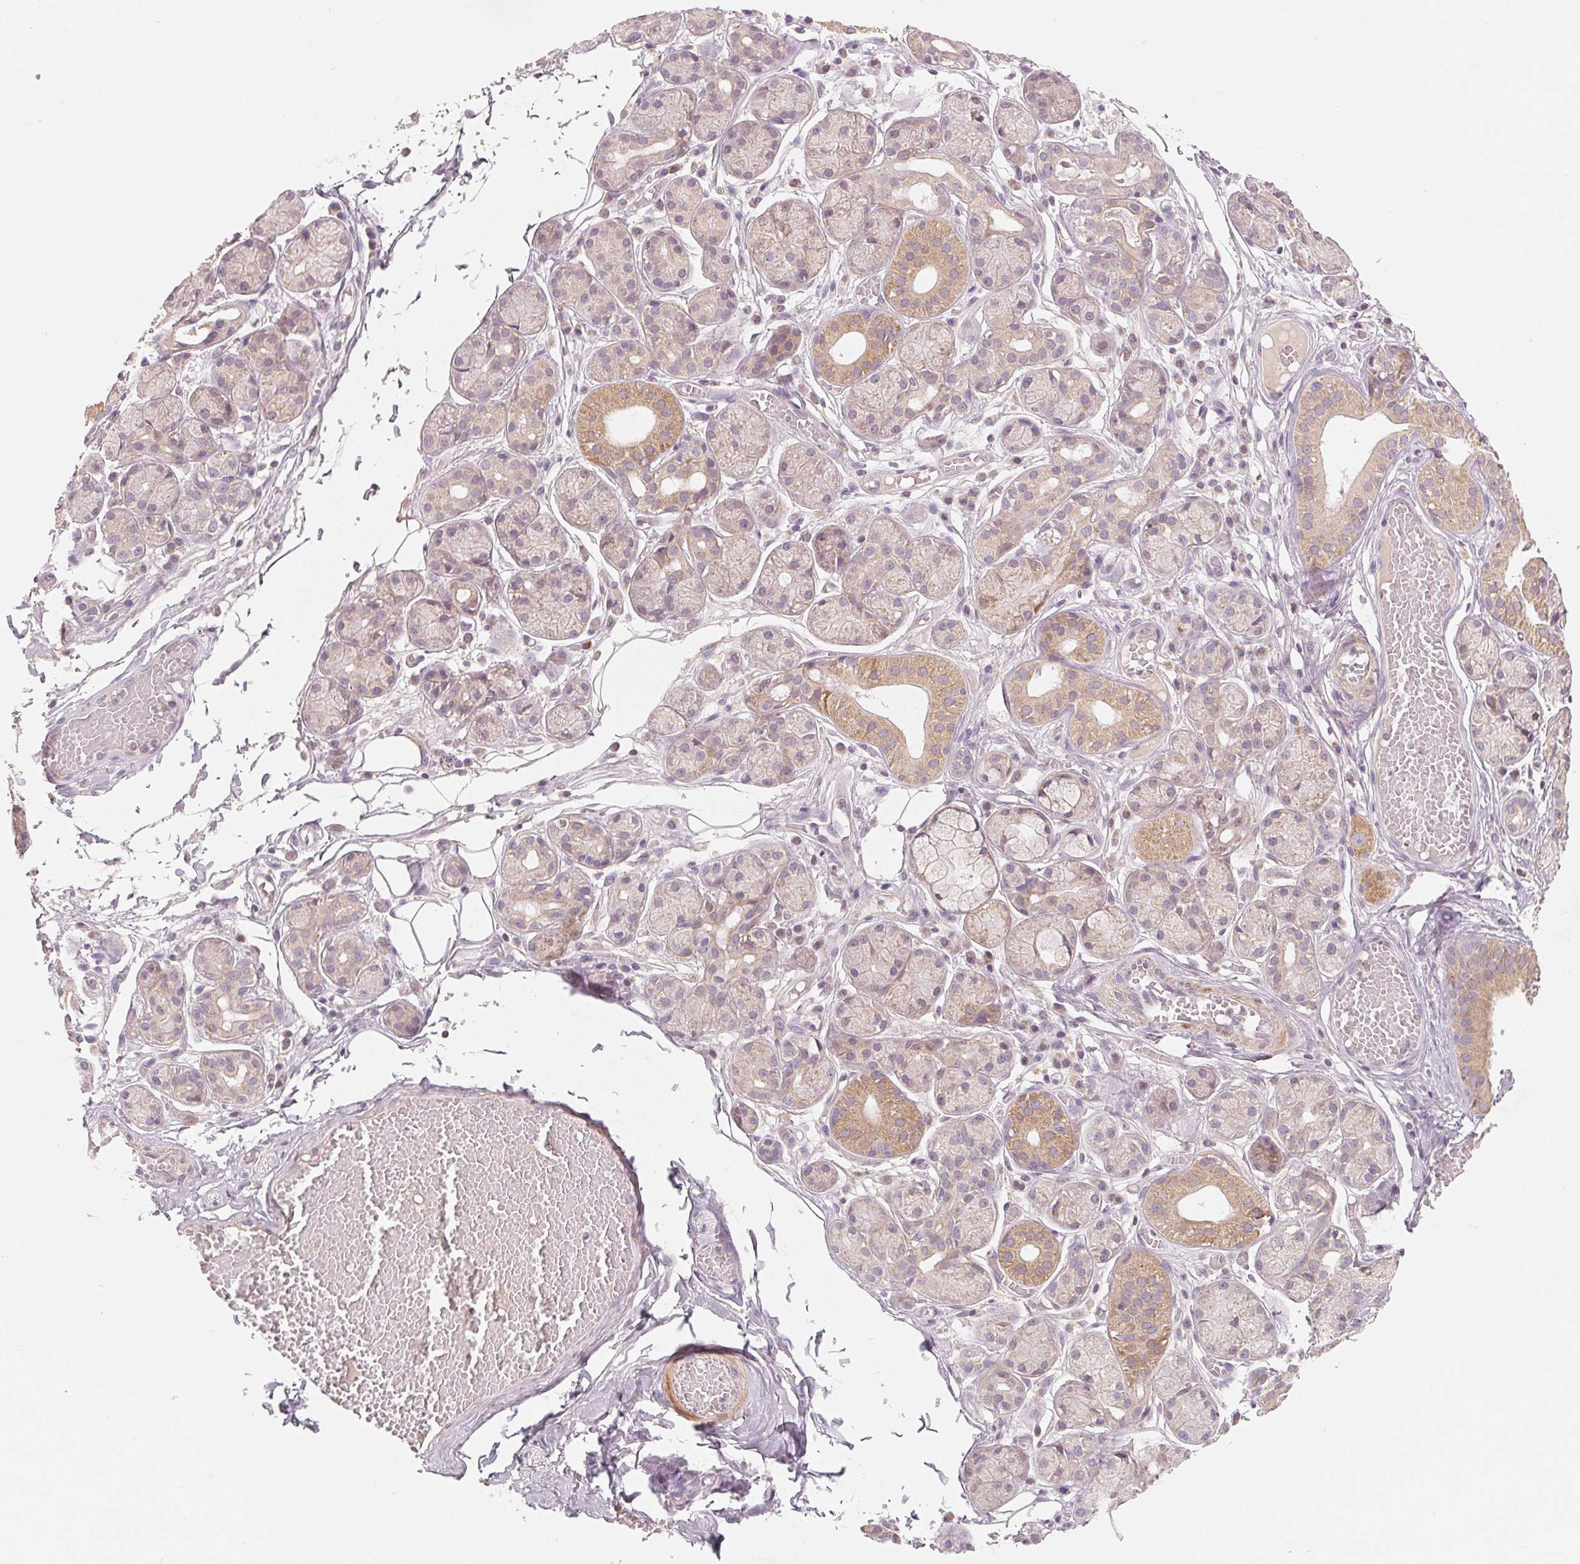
{"staining": {"intensity": "weak", "quantity": "25%-75%", "location": "cytoplasmic/membranous"}, "tissue": "salivary gland", "cell_type": "Glandular cells", "image_type": "normal", "snomed": [{"axis": "morphology", "description": "Normal tissue, NOS"}, {"axis": "topography", "description": "Salivary gland"}, {"axis": "topography", "description": "Peripheral nerve tissue"}], "caption": "The photomicrograph shows immunohistochemical staining of normal salivary gland. There is weak cytoplasmic/membranous expression is seen in about 25%-75% of glandular cells.", "gene": "GHITM", "patient": {"sex": "male", "age": 71}}